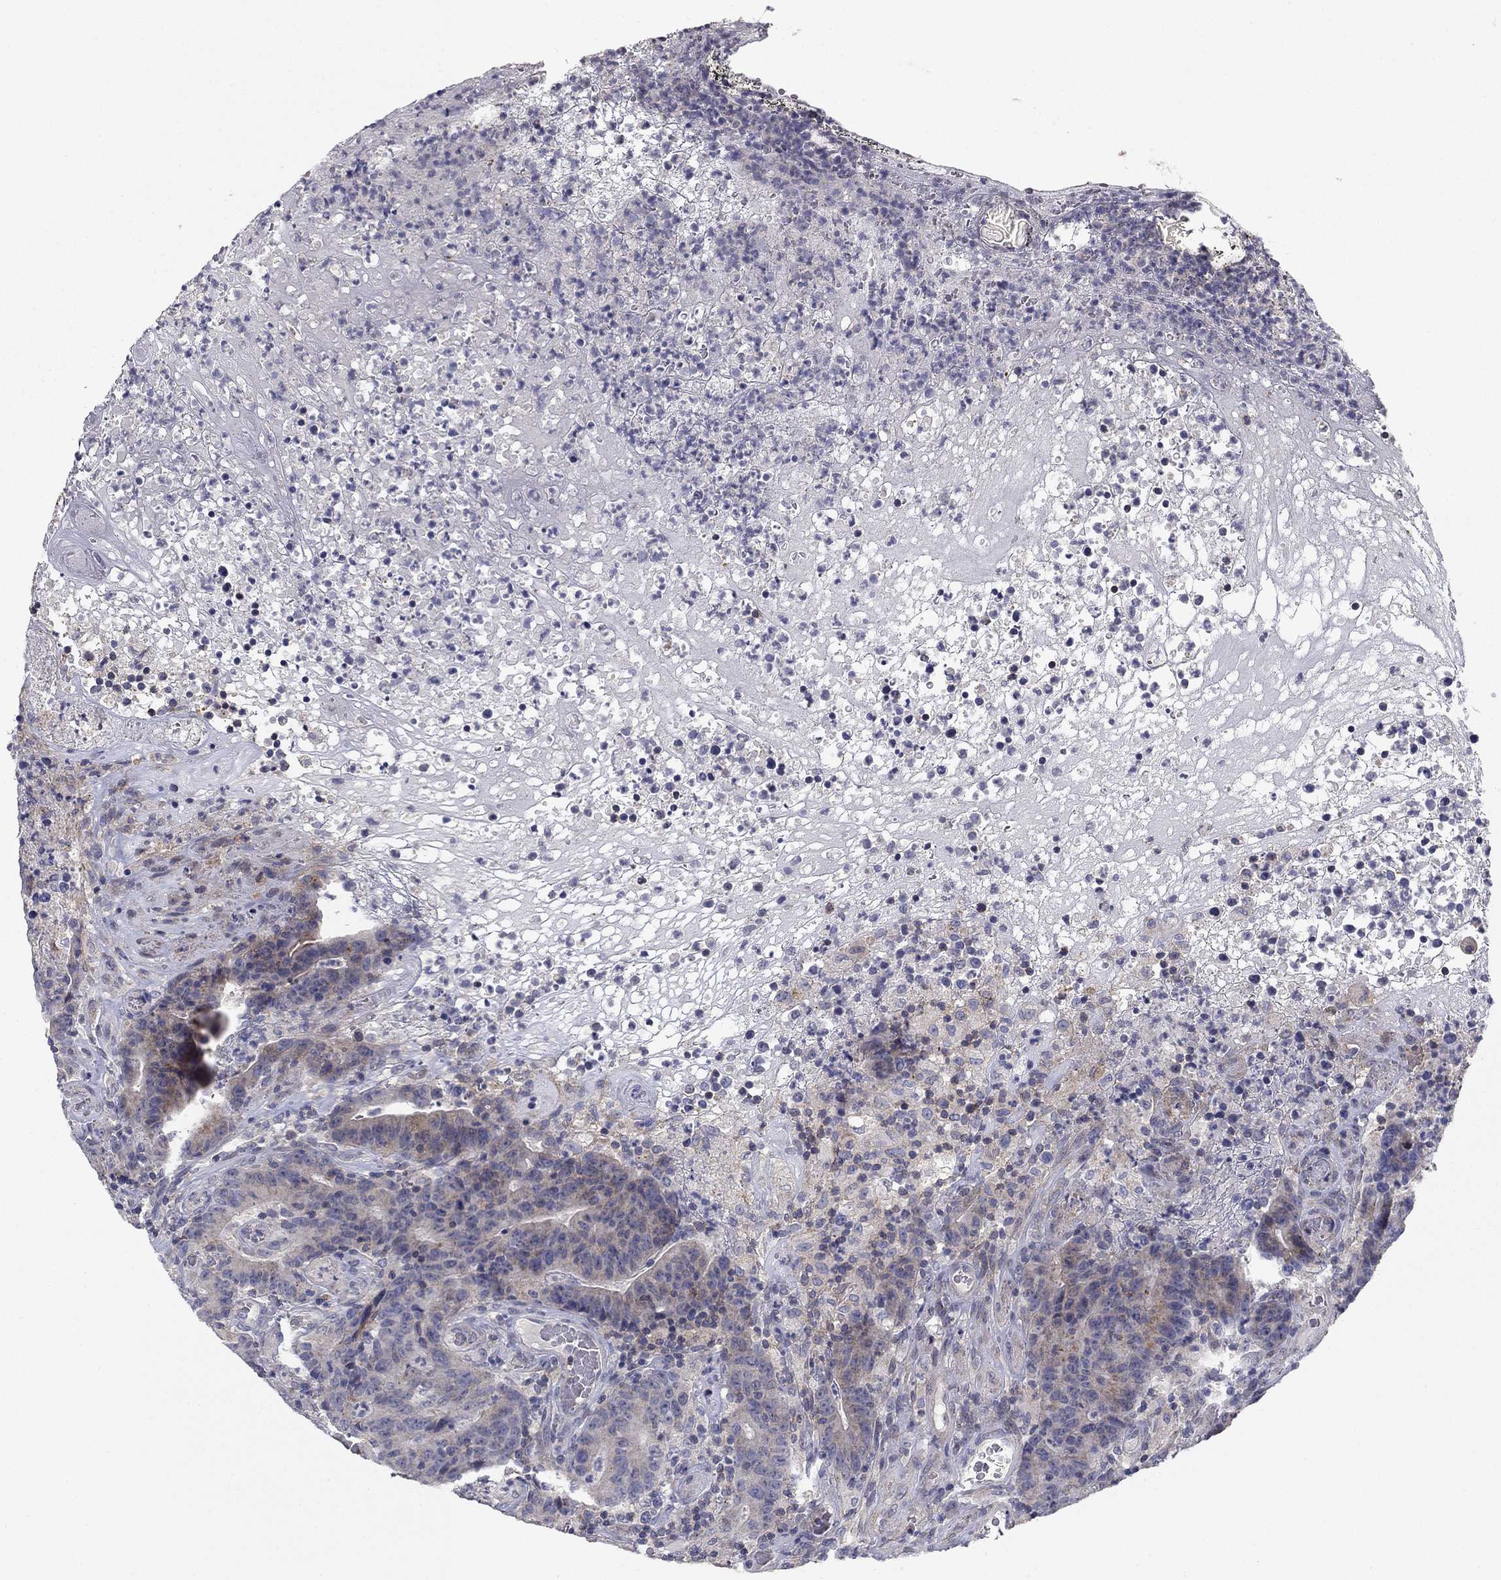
{"staining": {"intensity": "weak", "quantity": "<25%", "location": "cytoplasmic/membranous"}, "tissue": "colorectal cancer", "cell_type": "Tumor cells", "image_type": "cancer", "snomed": [{"axis": "morphology", "description": "Adenocarcinoma, NOS"}, {"axis": "topography", "description": "Colon"}], "caption": "DAB immunohistochemical staining of adenocarcinoma (colorectal) exhibits no significant staining in tumor cells.", "gene": "SEPTIN3", "patient": {"sex": "female", "age": 75}}